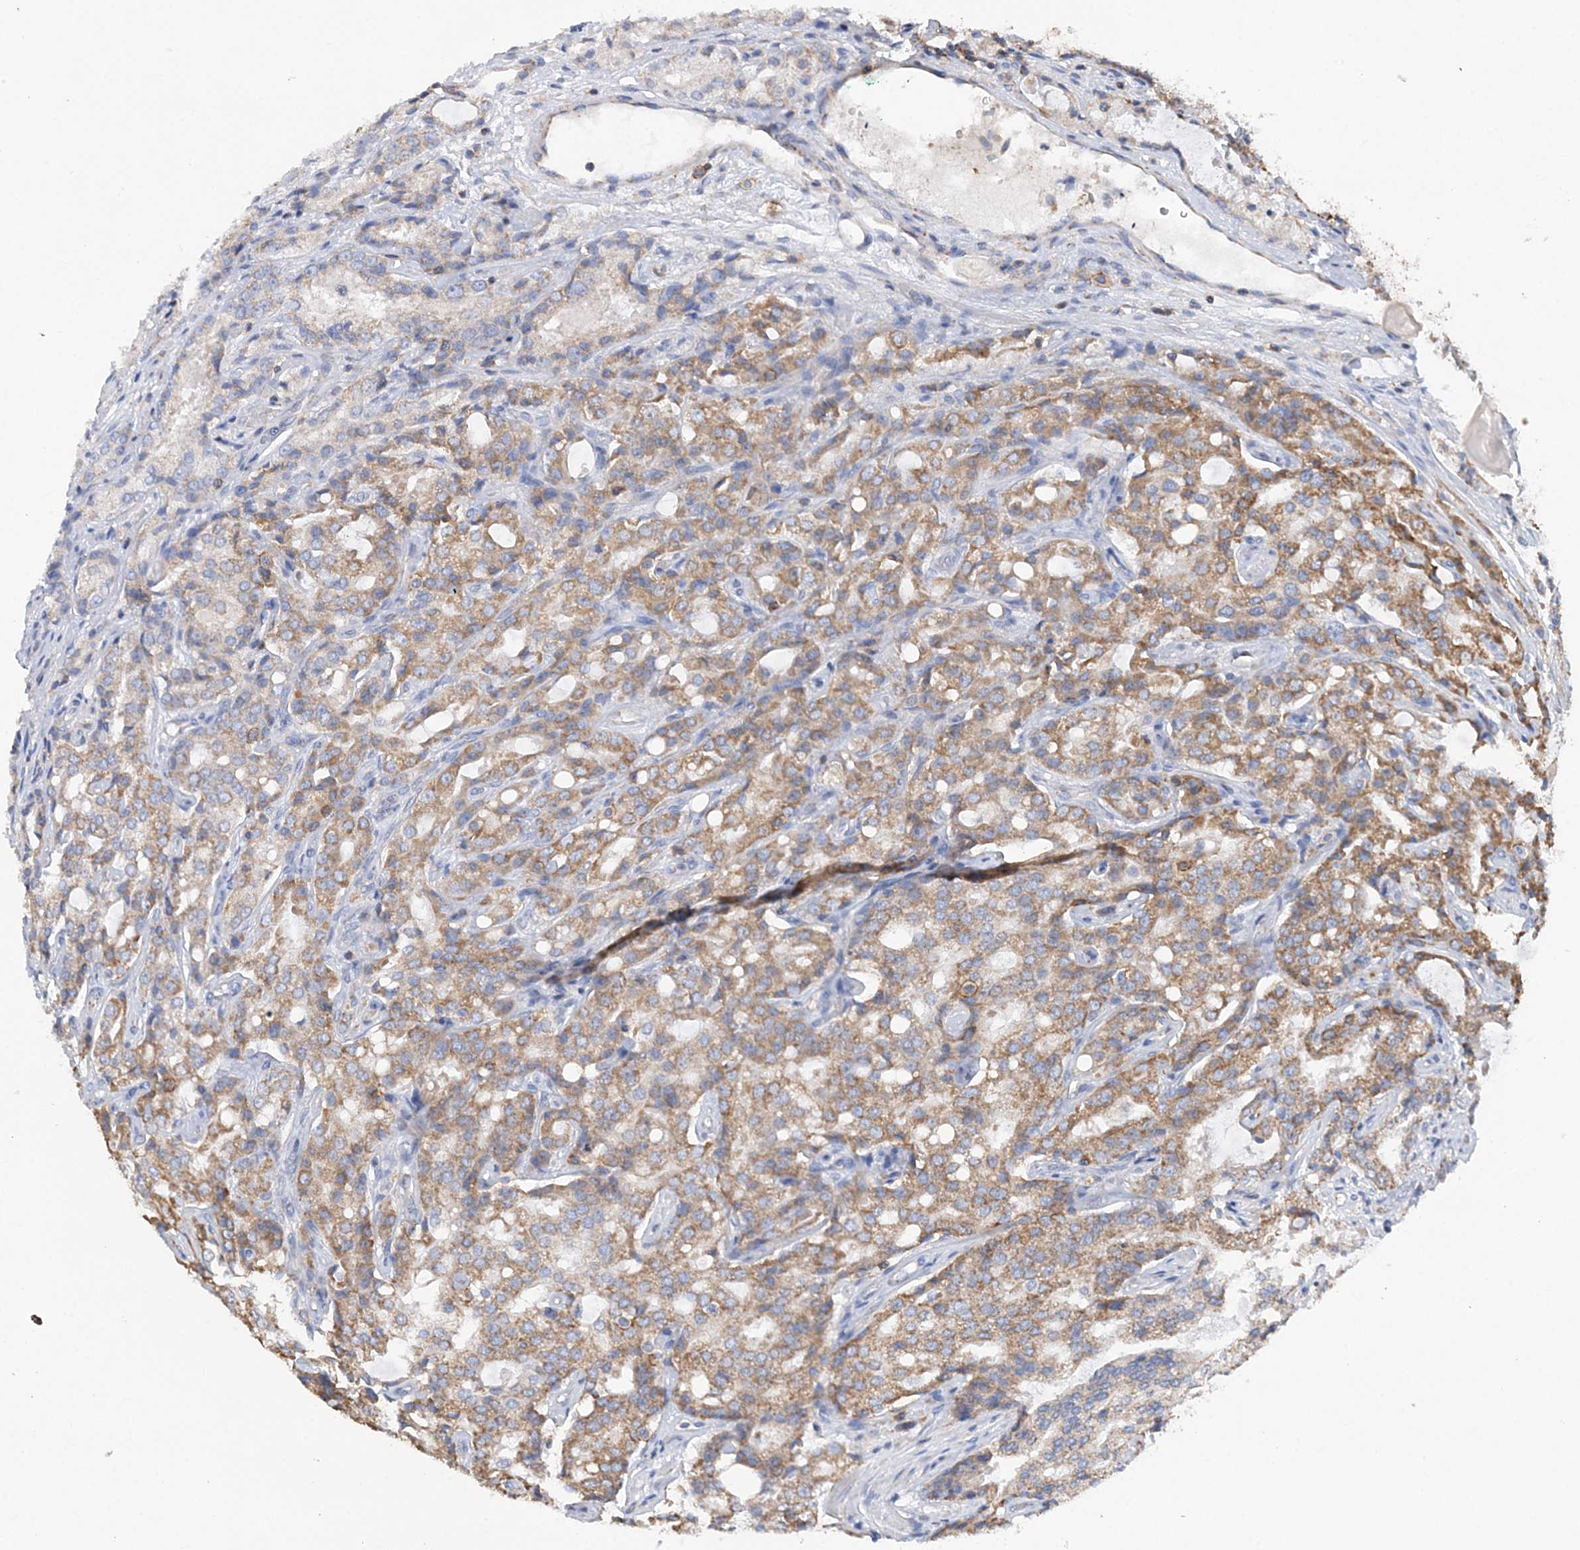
{"staining": {"intensity": "moderate", "quantity": "25%-75%", "location": "cytoplasmic/membranous"}, "tissue": "prostate cancer", "cell_type": "Tumor cells", "image_type": "cancer", "snomed": [{"axis": "morphology", "description": "Adenocarcinoma, High grade"}, {"axis": "topography", "description": "Prostate"}], "caption": "Immunohistochemistry (IHC) (DAB (3,3'-diaminobenzidine)) staining of adenocarcinoma (high-grade) (prostate) shows moderate cytoplasmic/membranous protein expression in about 25%-75% of tumor cells.", "gene": "TTC32", "patient": {"sex": "male", "age": 72}}